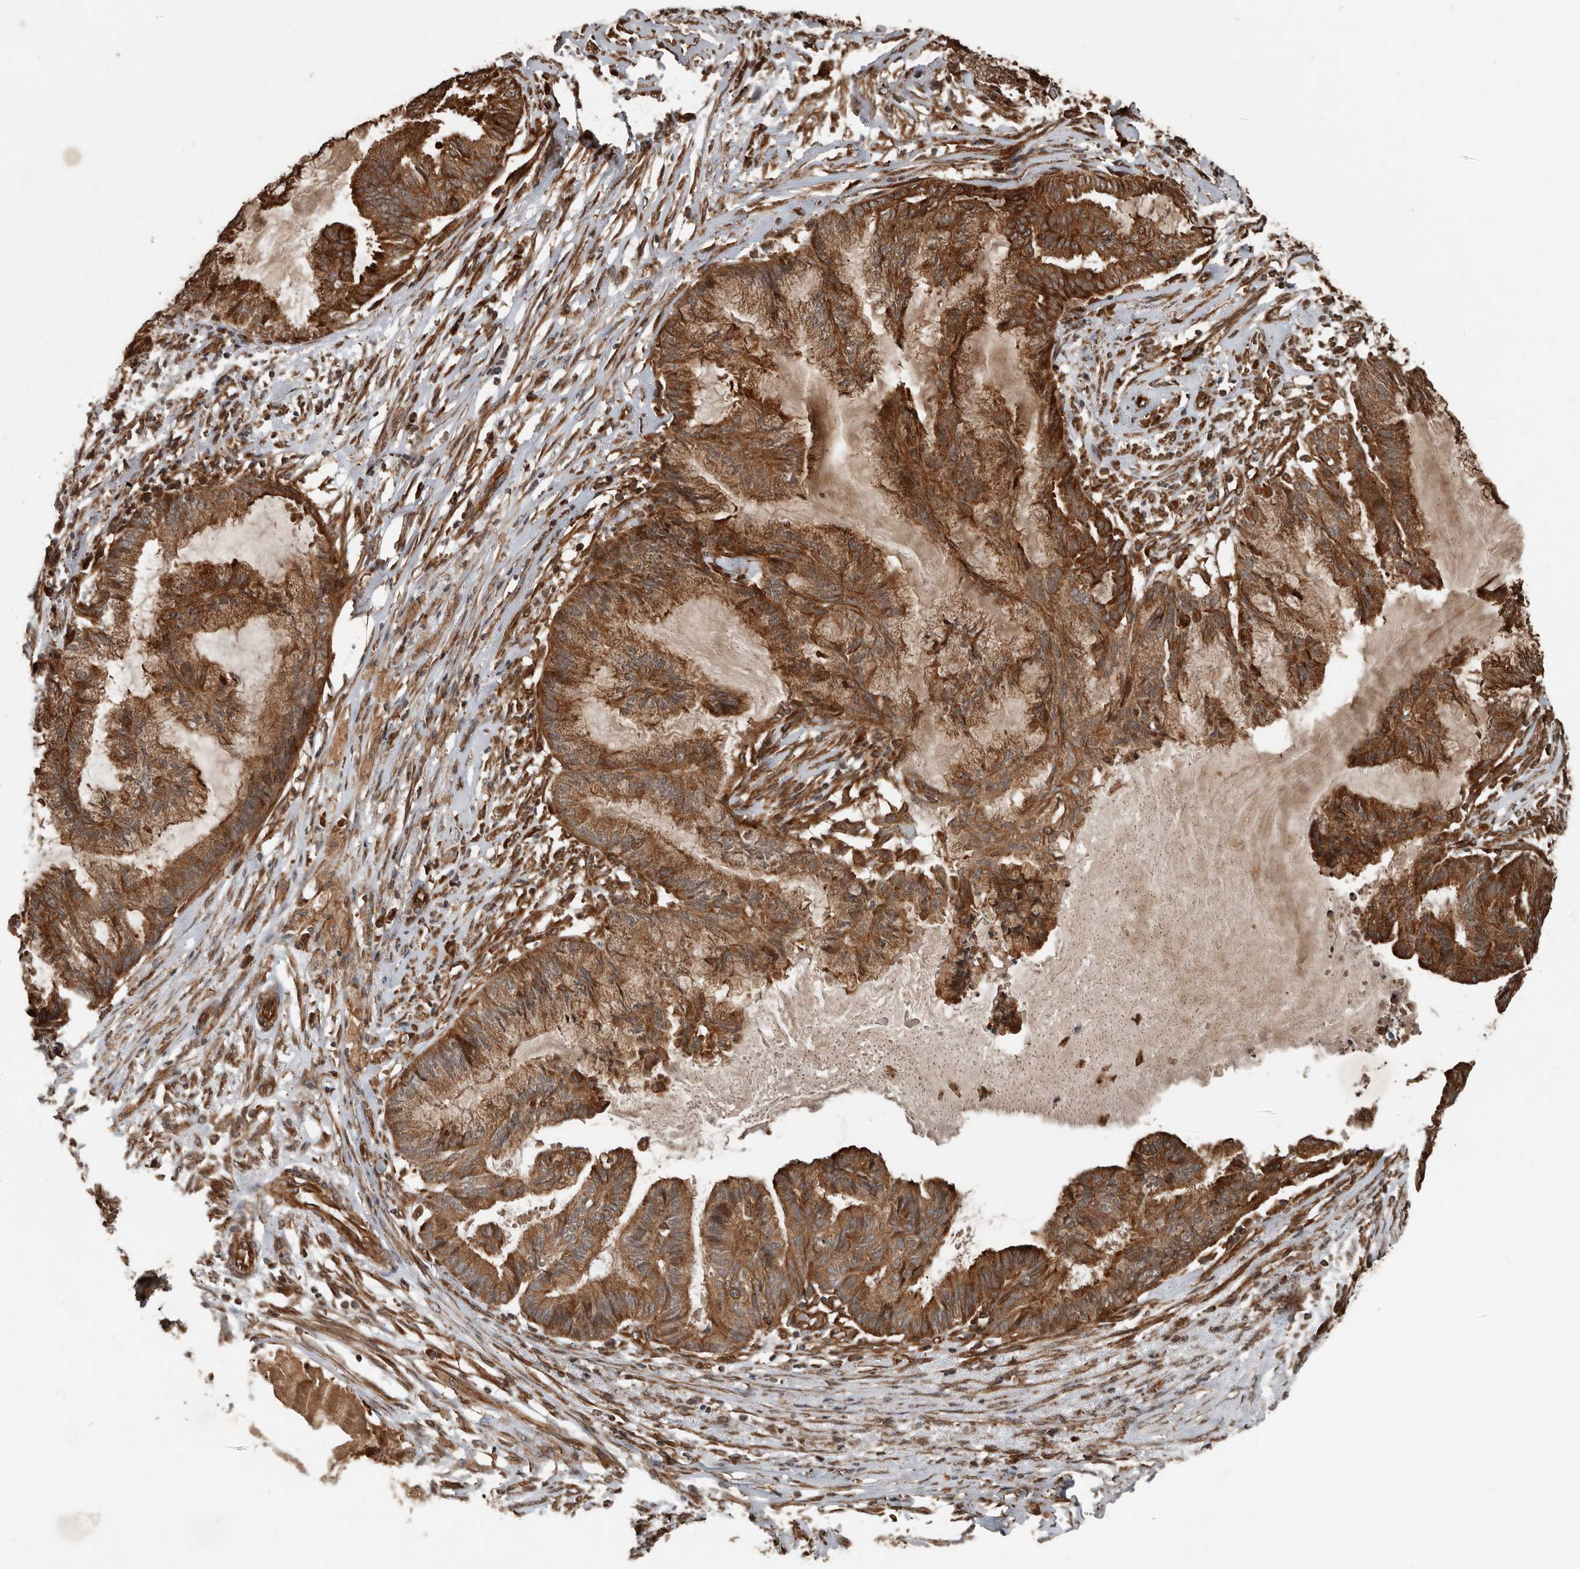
{"staining": {"intensity": "moderate", "quantity": ">75%", "location": "cytoplasmic/membranous"}, "tissue": "endometrial cancer", "cell_type": "Tumor cells", "image_type": "cancer", "snomed": [{"axis": "morphology", "description": "Adenocarcinoma, NOS"}, {"axis": "topography", "description": "Endometrium"}], "caption": "Moderate cytoplasmic/membranous expression is appreciated in about >75% of tumor cells in adenocarcinoma (endometrial). The staining was performed using DAB (3,3'-diaminobenzidine) to visualize the protein expression in brown, while the nuclei were stained in blue with hematoxylin (Magnification: 20x).", "gene": "YOD1", "patient": {"sex": "female", "age": 86}}